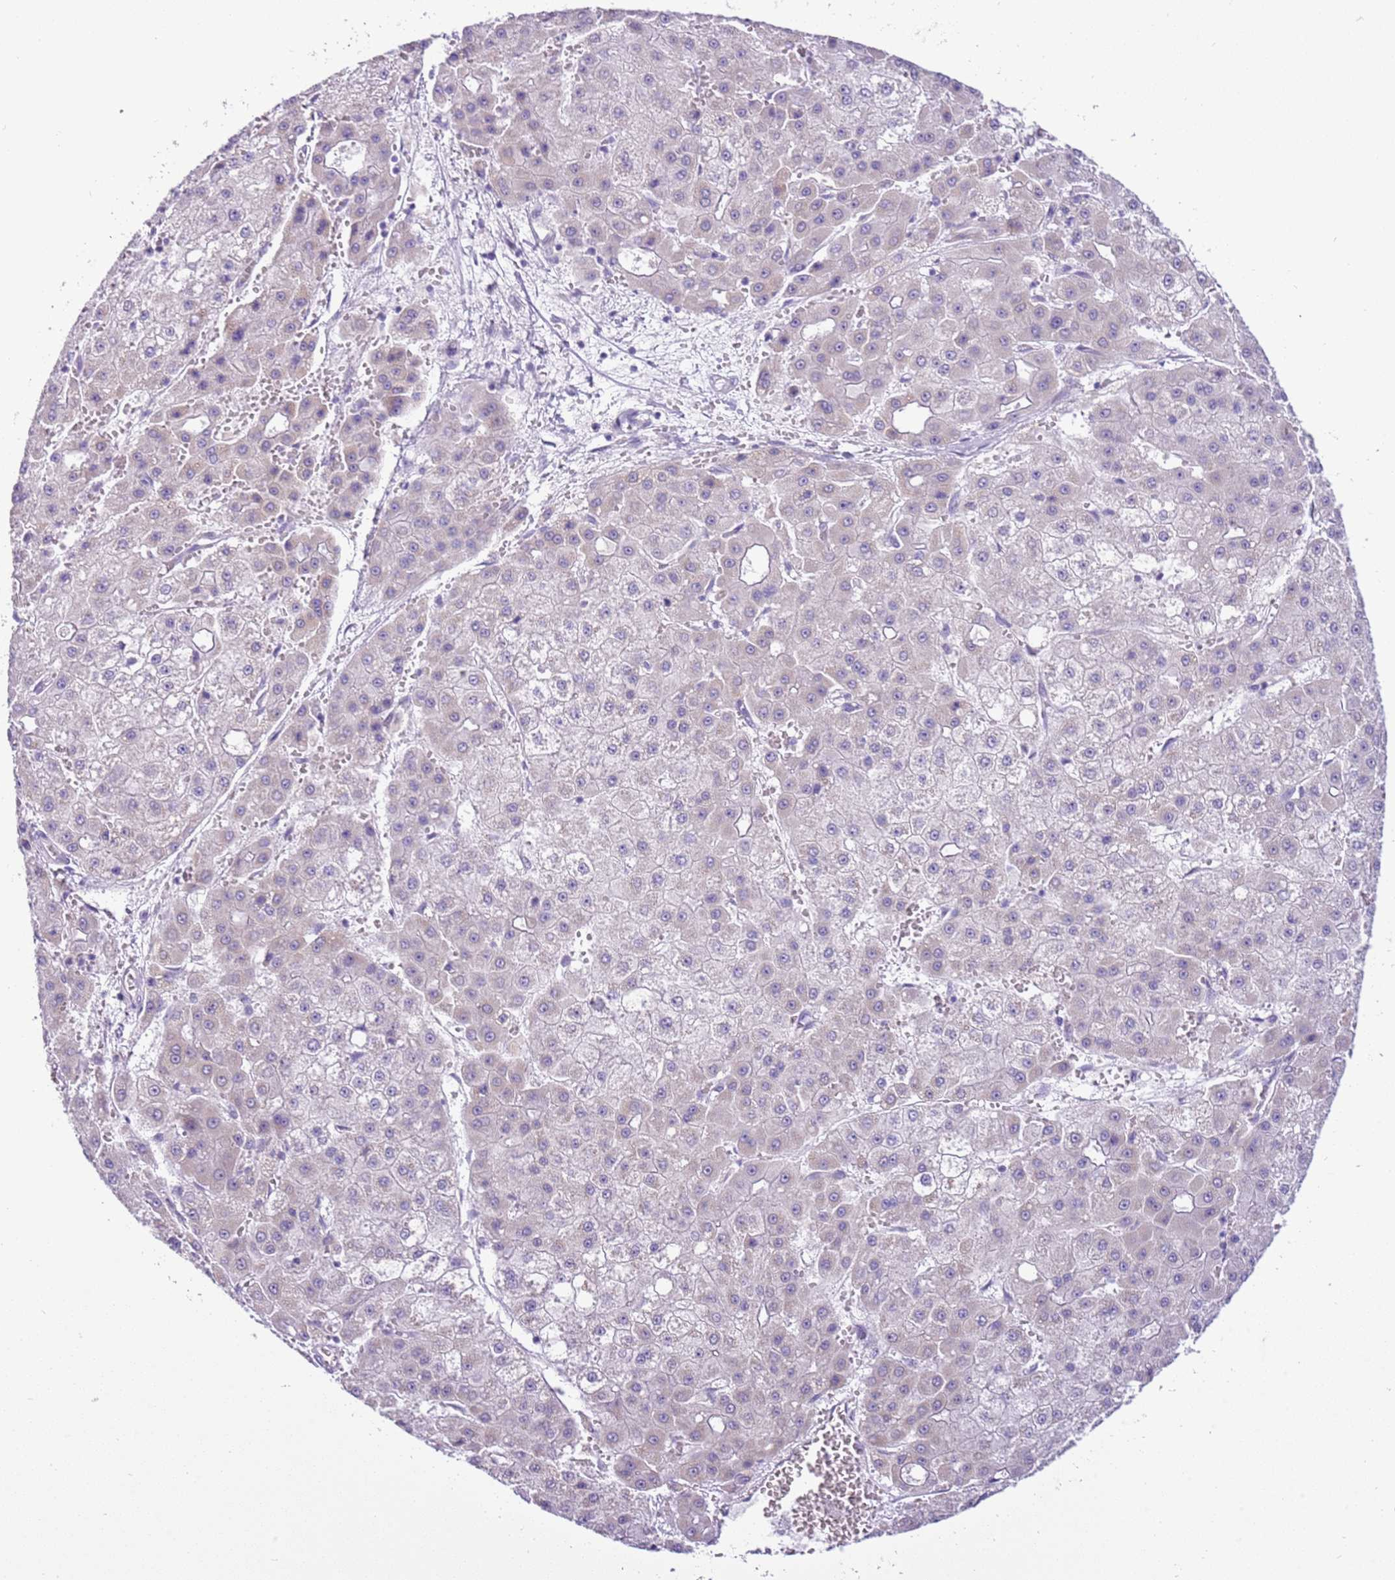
{"staining": {"intensity": "negative", "quantity": "none", "location": "none"}, "tissue": "liver cancer", "cell_type": "Tumor cells", "image_type": "cancer", "snomed": [{"axis": "morphology", "description": "Carcinoma, Hepatocellular, NOS"}, {"axis": "topography", "description": "Liver"}], "caption": "Histopathology image shows no protein positivity in tumor cells of liver cancer tissue.", "gene": "FAM120C", "patient": {"sex": "male", "age": 47}}